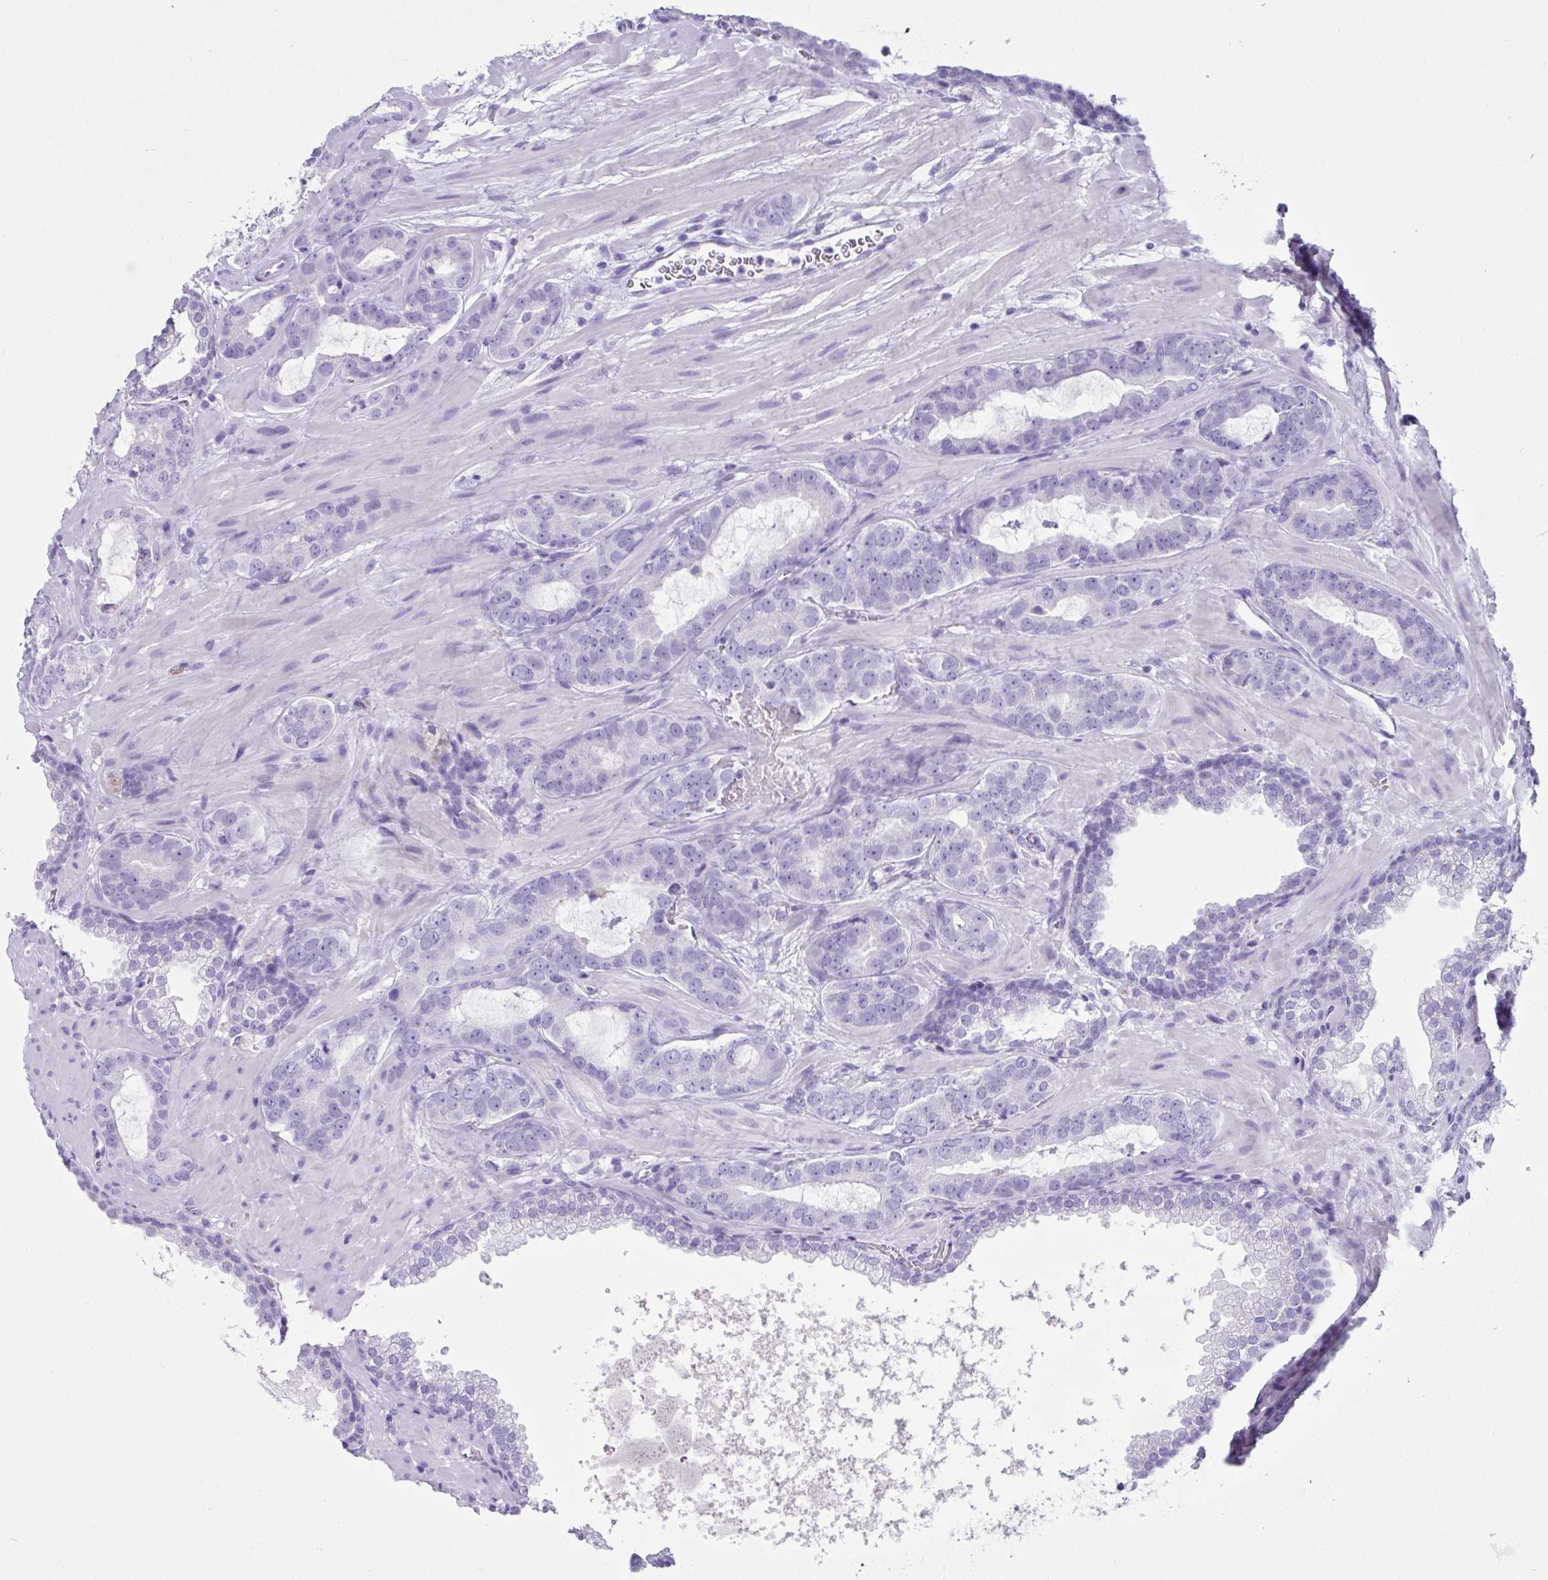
{"staining": {"intensity": "negative", "quantity": "none", "location": "none"}, "tissue": "prostate cancer", "cell_type": "Tumor cells", "image_type": "cancer", "snomed": [{"axis": "morphology", "description": "Adenocarcinoma, Low grade"}, {"axis": "topography", "description": "Prostate"}], "caption": "Immunohistochemistry (IHC) micrograph of neoplastic tissue: human prostate low-grade adenocarcinoma stained with DAB demonstrates no significant protein expression in tumor cells. (Brightfield microscopy of DAB IHC at high magnification).", "gene": "LGALS4", "patient": {"sex": "male", "age": 62}}